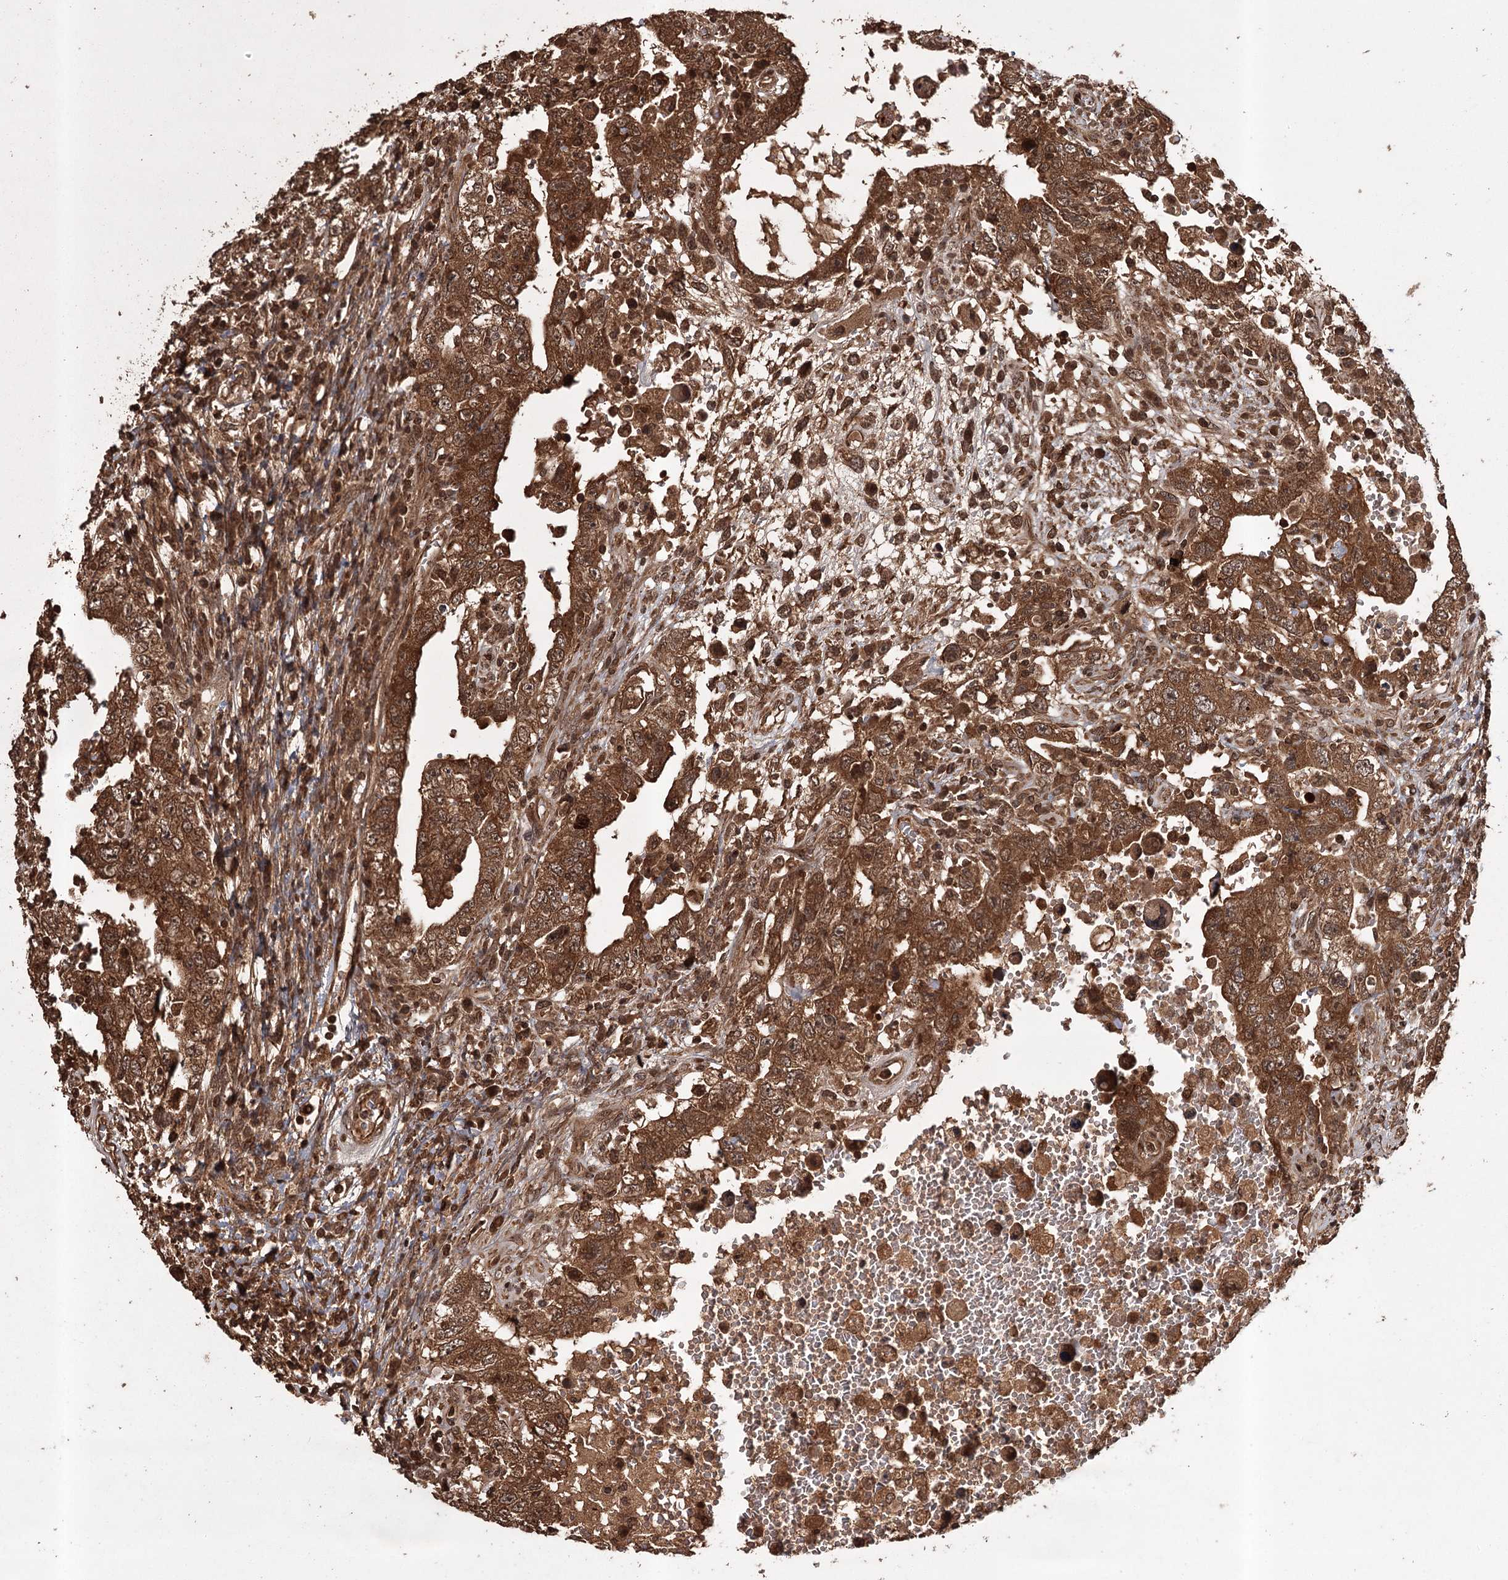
{"staining": {"intensity": "strong", "quantity": ">75%", "location": "cytoplasmic/membranous"}, "tissue": "testis cancer", "cell_type": "Tumor cells", "image_type": "cancer", "snomed": [{"axis": "morphology", "description": "Carcinoma, Embryonal, NOS"}, {"axis": "topography", "description": "Testis"}], "caption": "Immunohistochemical staining of testis embryonal carcinoma displays high levels of strong cytoplasmic/membranous protein staining in about >75% of tumor cells.", "gene": "RPAP3", "patient": {"sex": "male", "age": 26}}